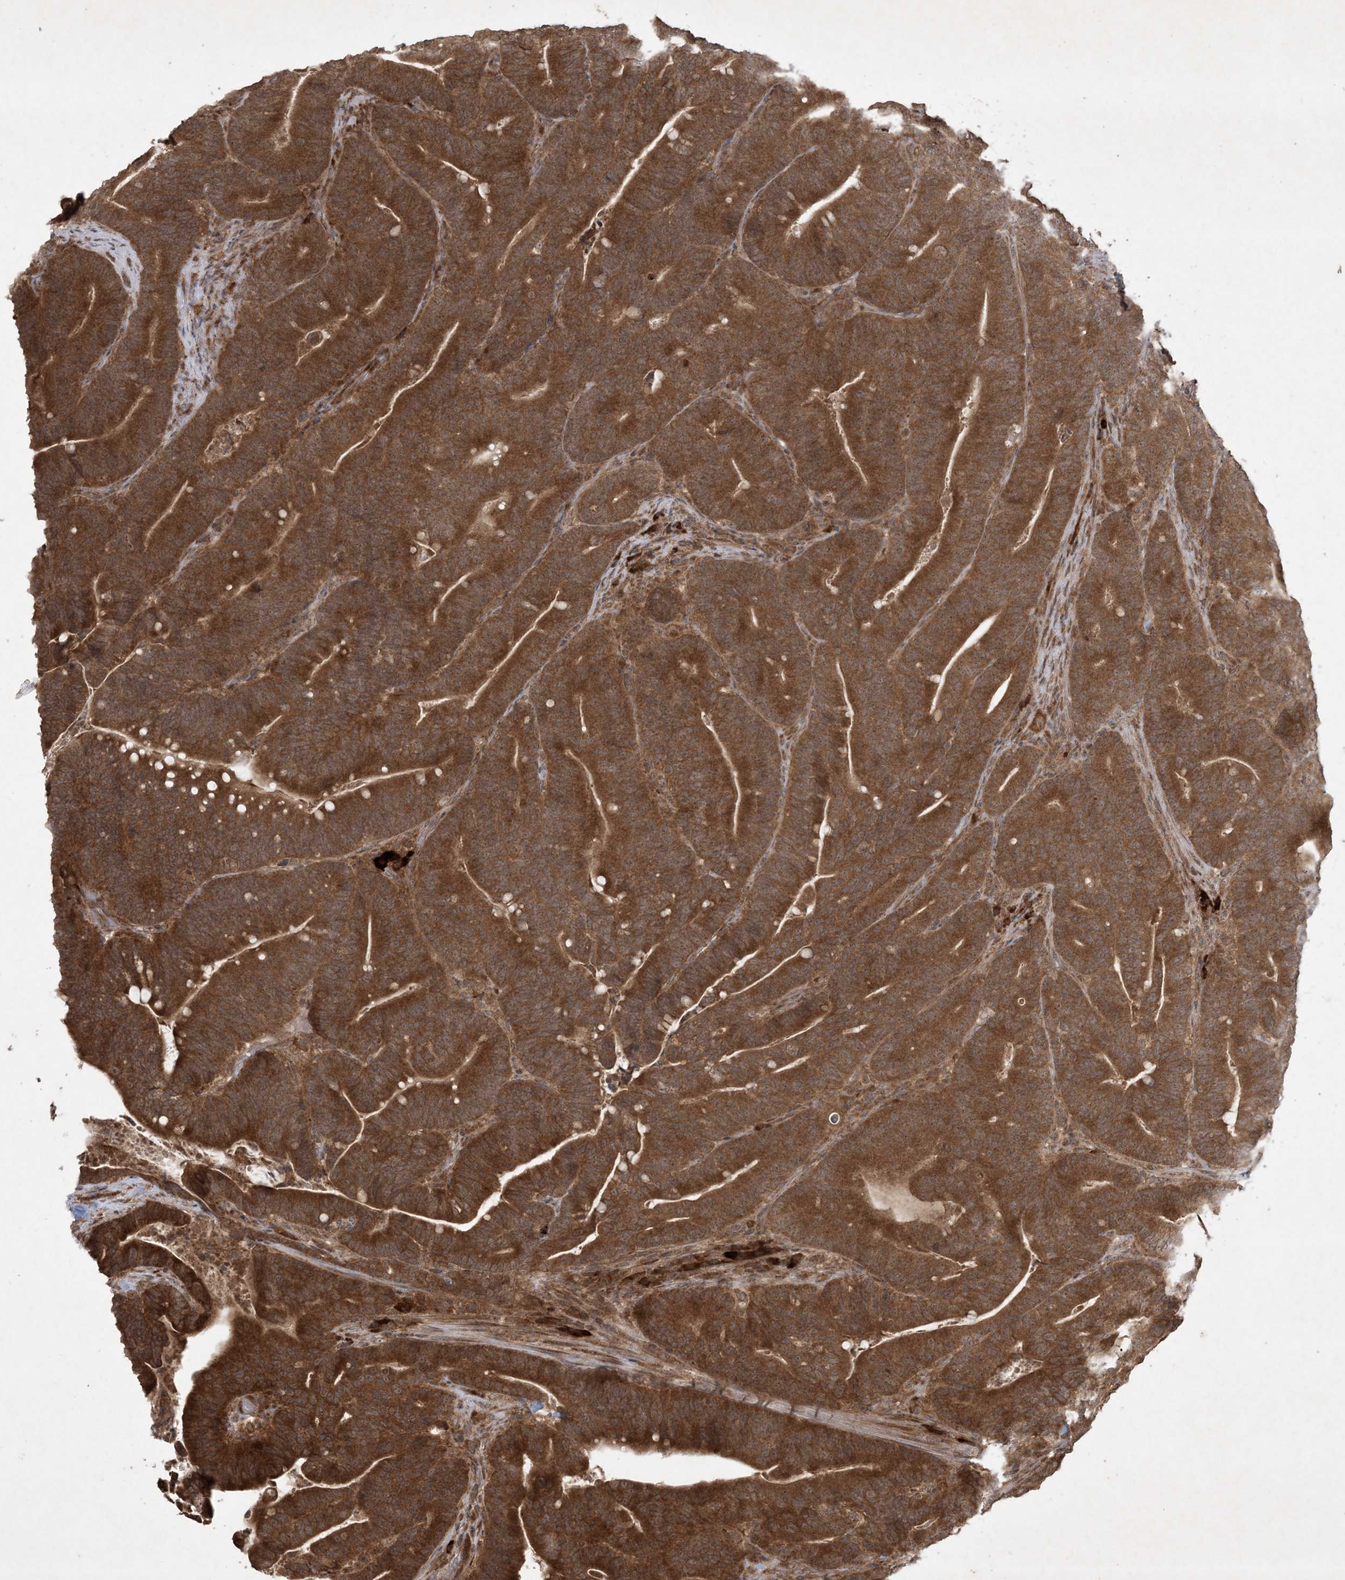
{"staining": {"intensity": "strong", "quantity": ">75%", "location": "cytoplasmic/membranous,nuclear"}, "tissue": "colorectal cancer", "cell_type": "Tumor cells", "image_type": "cancer", "snomed": [{"axis": "morphology", "description": "Adenocarcinoma, NOS"}, {"axis": "topography", "description": "Colon"}], "caption": "A high amount of strong cytoplasmic/membranous and nuclear expression is seen in about >75% of tumor cells in colorectal cancer (adenocarcinoma) tissue.", "gene": "NRBP2", "patient": {"sex": "female", "age": 66}}